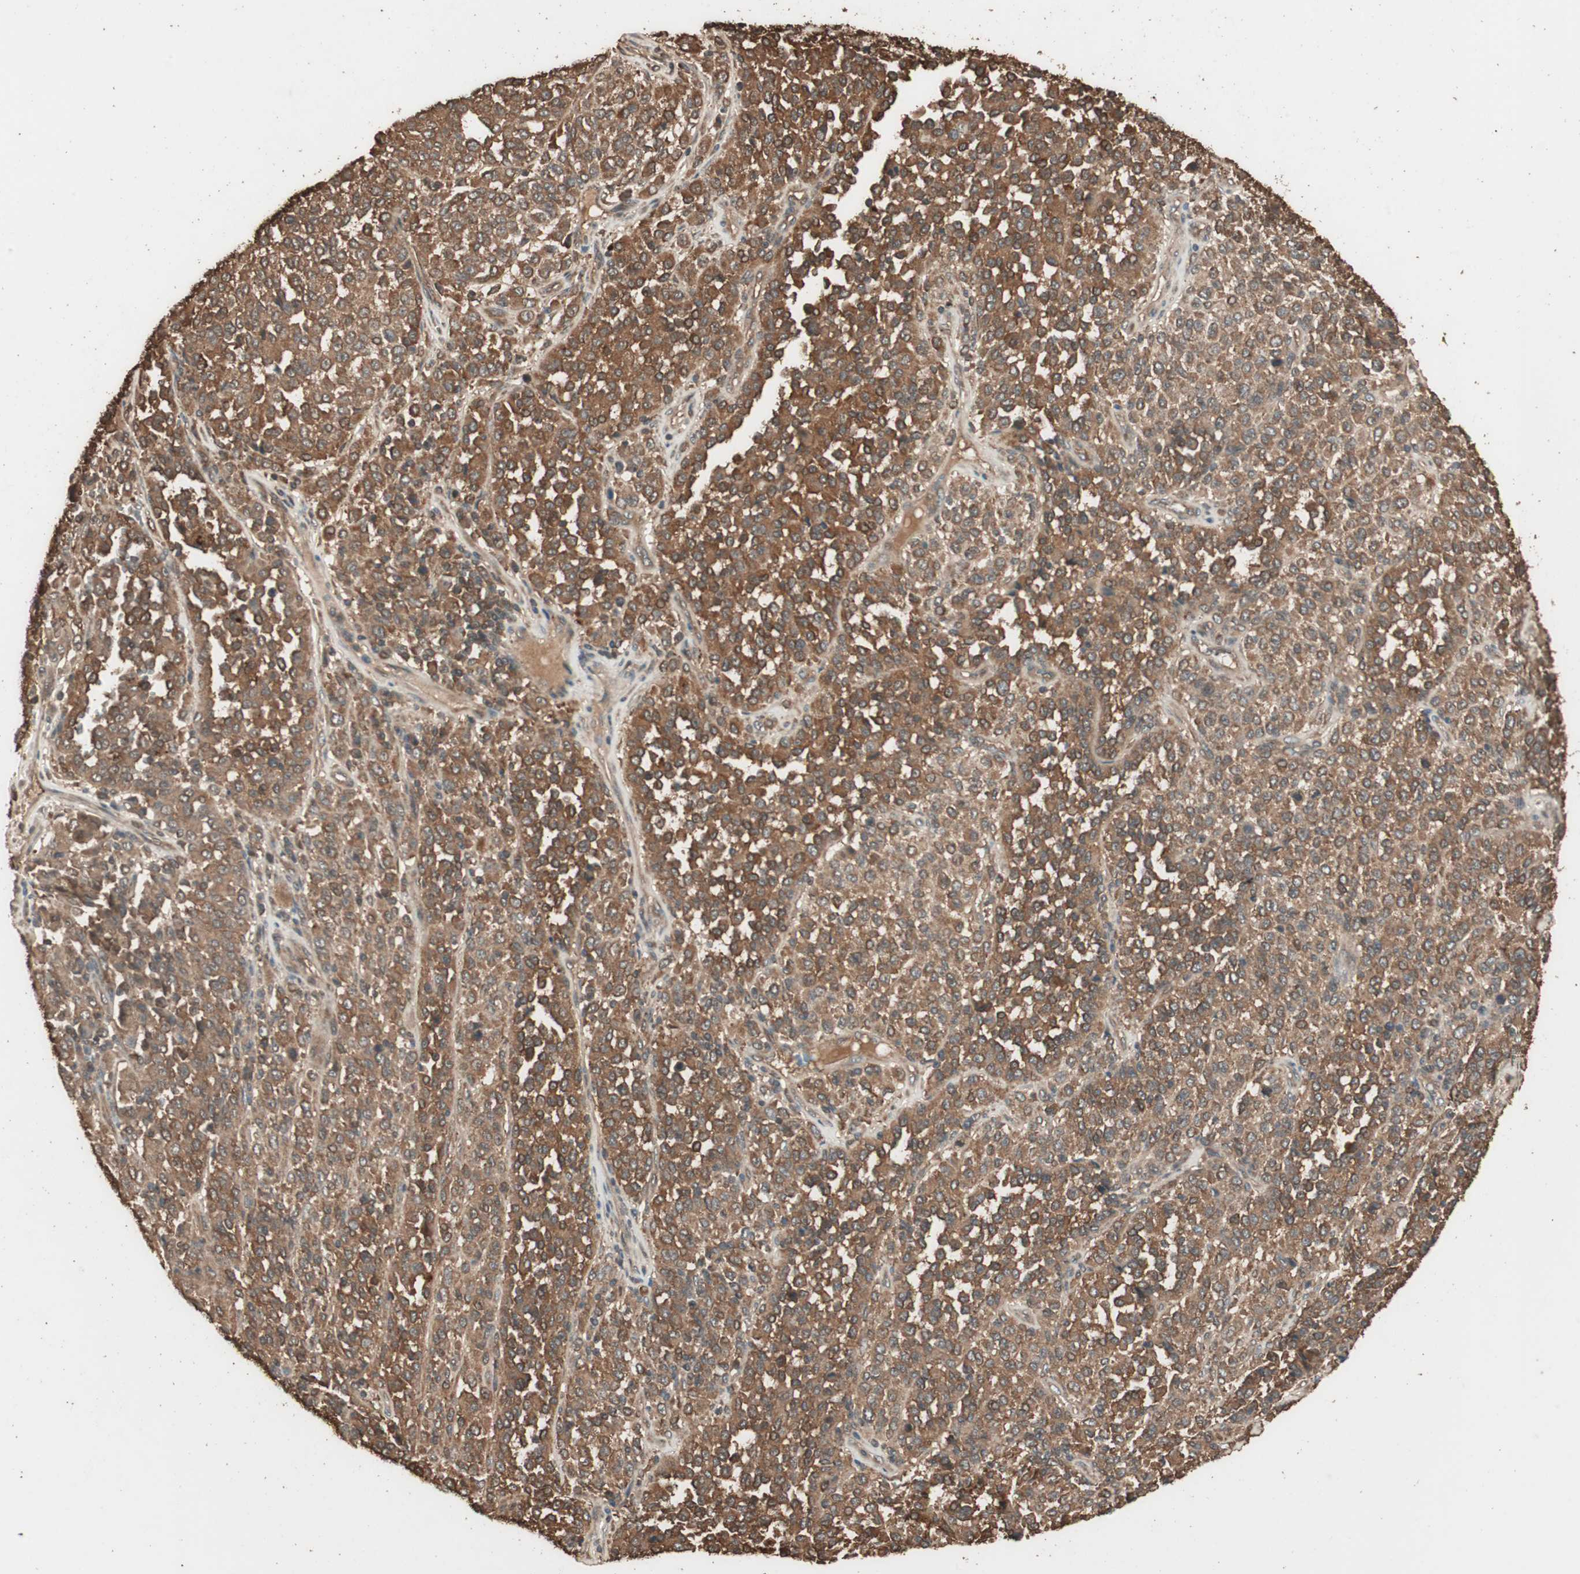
{"staining": {"intensity": "moderate", "quantity": ">75%", "location": "cytoplasmic/membranous"}, "tissue": "melanoma", "cell_type": "Tumor cells", "image_type": "cancer", "snomed": [{"axis": "morphology", "description": "Malignant melanoma, Metastatic site"}, {"axis": "topography", "description": "Pancreas"}], "caption": "High-magnification brightfield microscopy of melanoma stained with DAB (brown) and counterstained with hematoxylin (blue). tumor cells exhibit moderate cytoplasmic/membranous expression is seen in about>75% of cells.", "gene": "CCN4", "patient": {"sex": "female", "age": 30}}